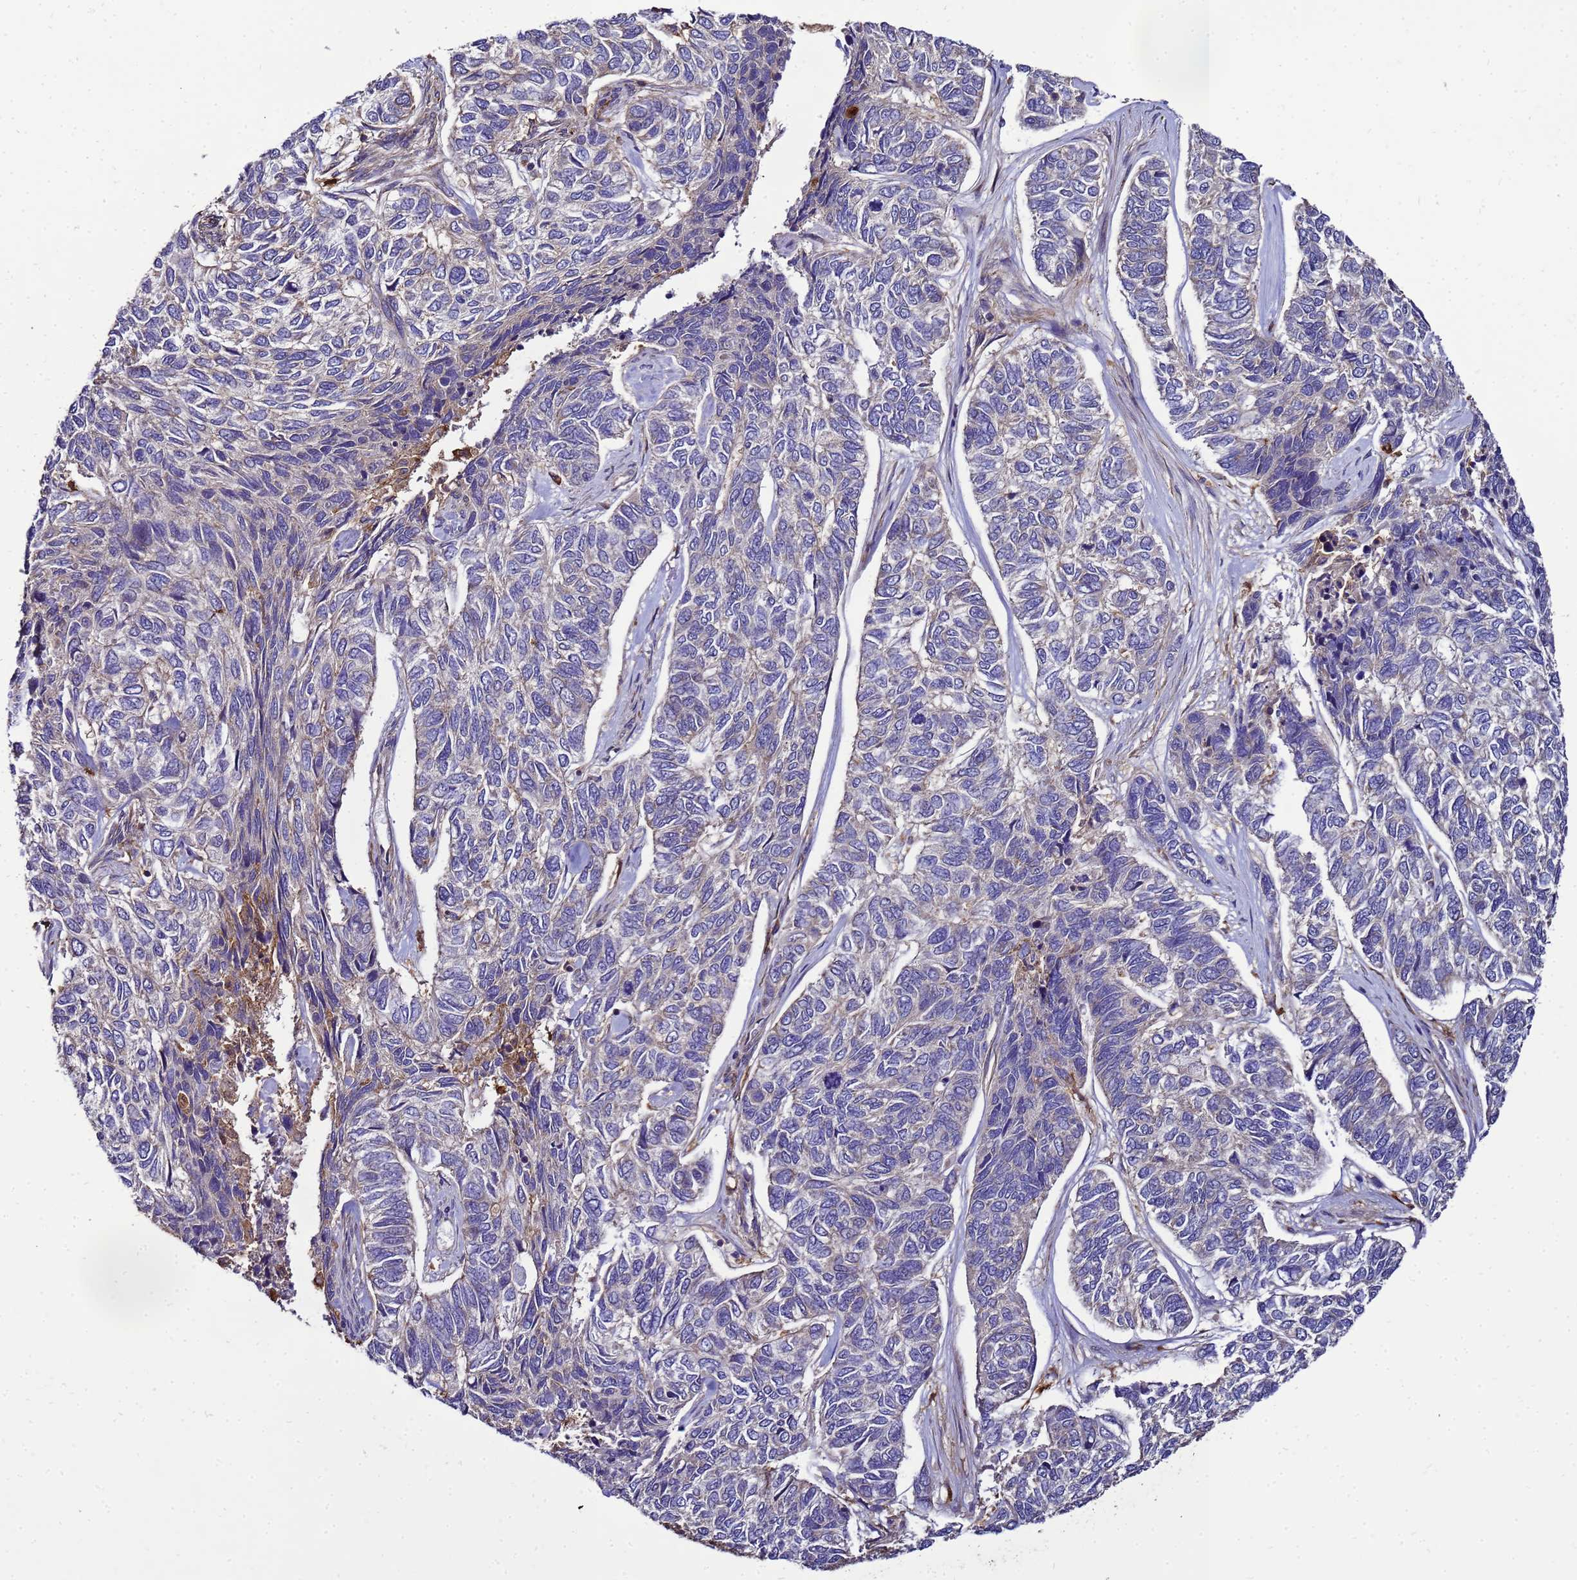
{"staining": {"intensity": "negative", "quantity": "none", "location": "none"}, "tissue": "skin cancer", "cell_type": "Tumor cells", "image_type": "cancer", "snomed": [{"axis": "morphology", "description": "Basal cell carcinoma"}, {"axis": "topography", "description": "Skin"}], "caption": "Tumor cells are negative for protein expression in human skin cancer.", "gene": "TRABD", "patient": {"sex": "female", "age": 65}}